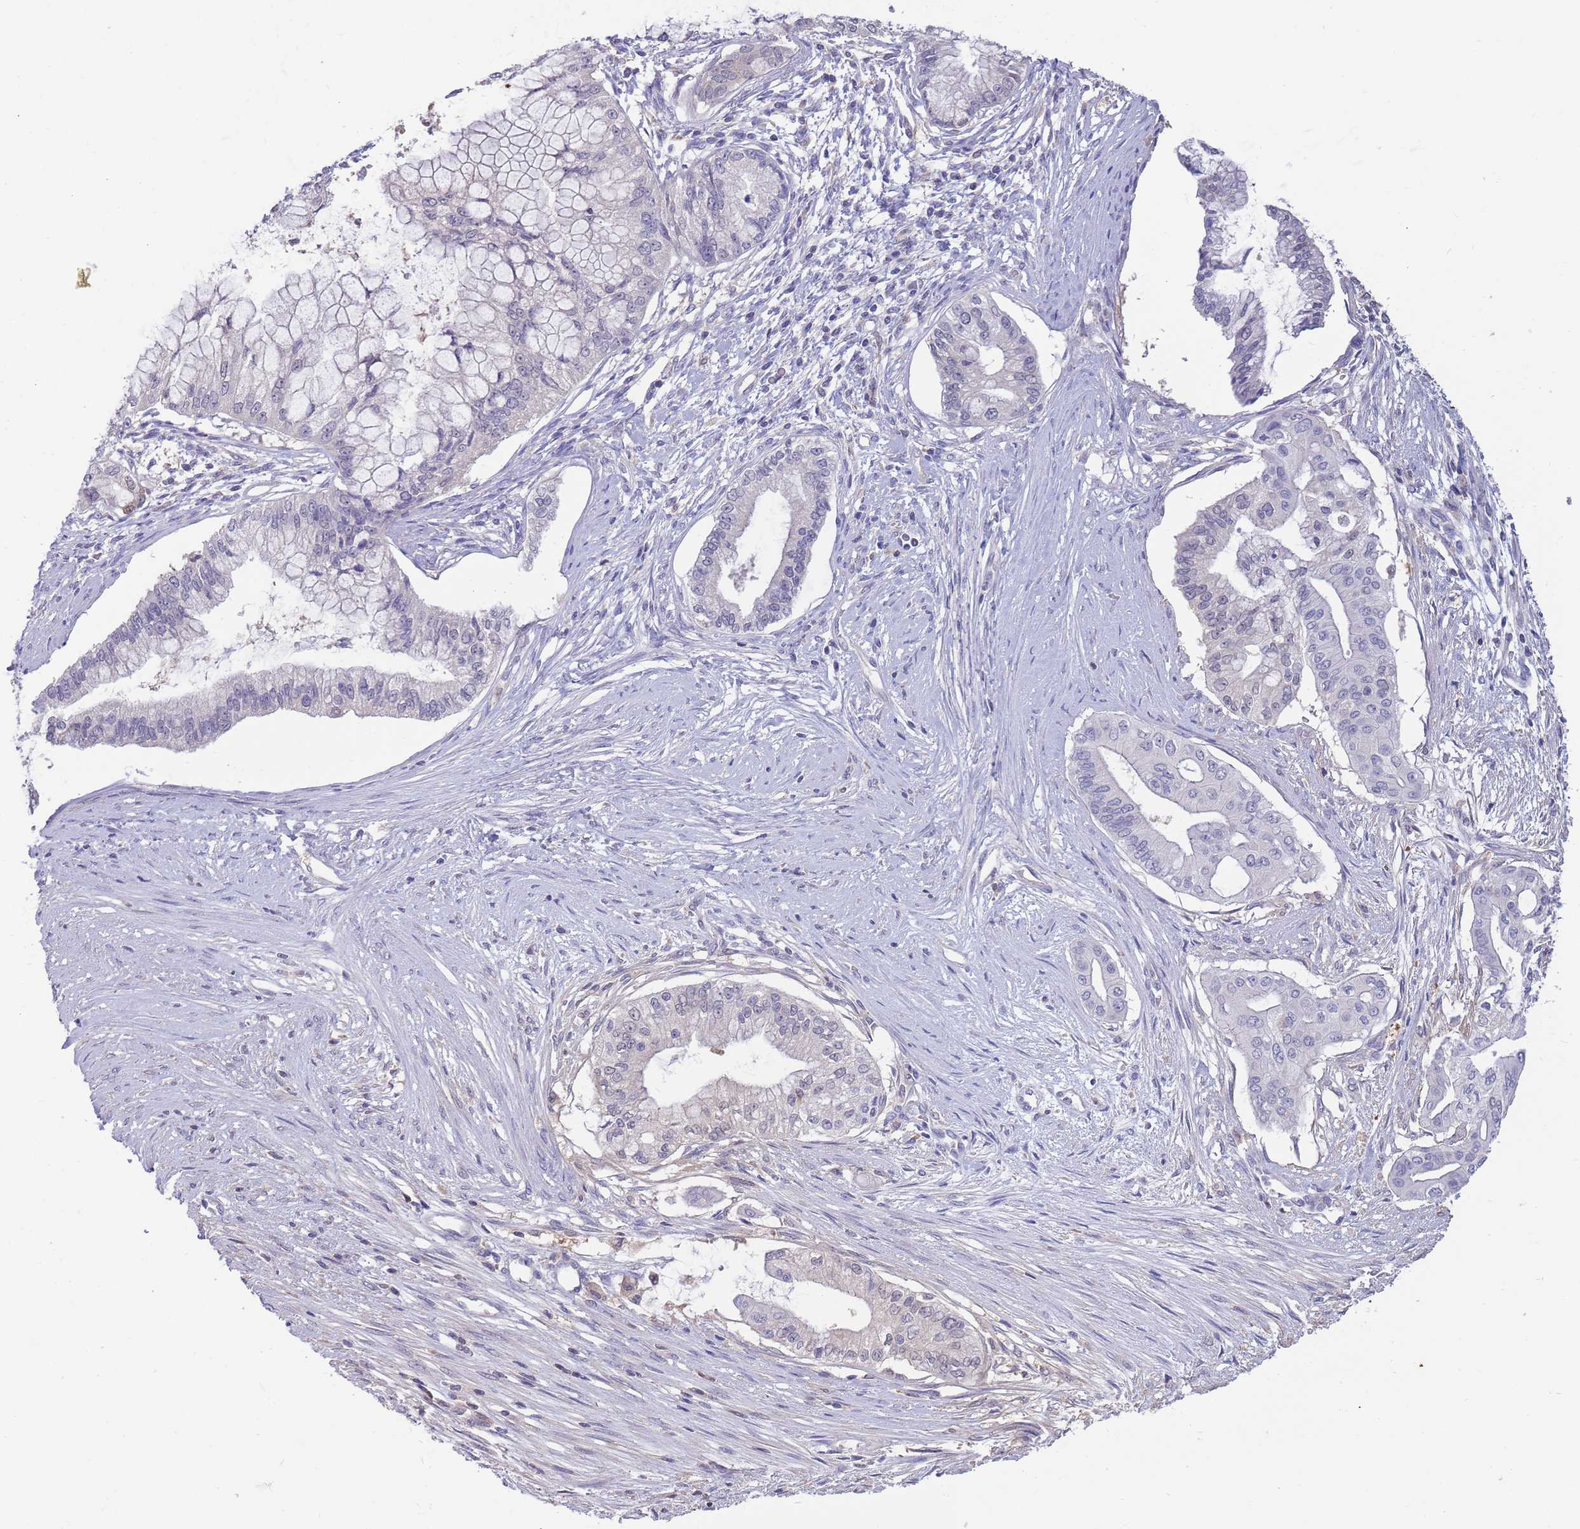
{"staining": {"intensity": "weak", "quantity": "<25%", "location": "nuclear"}, "tissue": "pancreatic cancer", "cell_type": "Tumor cells", "image_type": "cancer", "snomed": [{"axis": "morphology", "description": "Adenocarcinoma, NOS"}, {"axis": "topography", "description": "Pancreas"}], "caption": "A photomicrograph of pancreatic cancer (adenocarcinoma) stained for a protein shows no brown staining in tumor cells. Nuclei are stained in blue.", "gene": "AP5S1", "patient": {"sex": "male", "age": 46}}